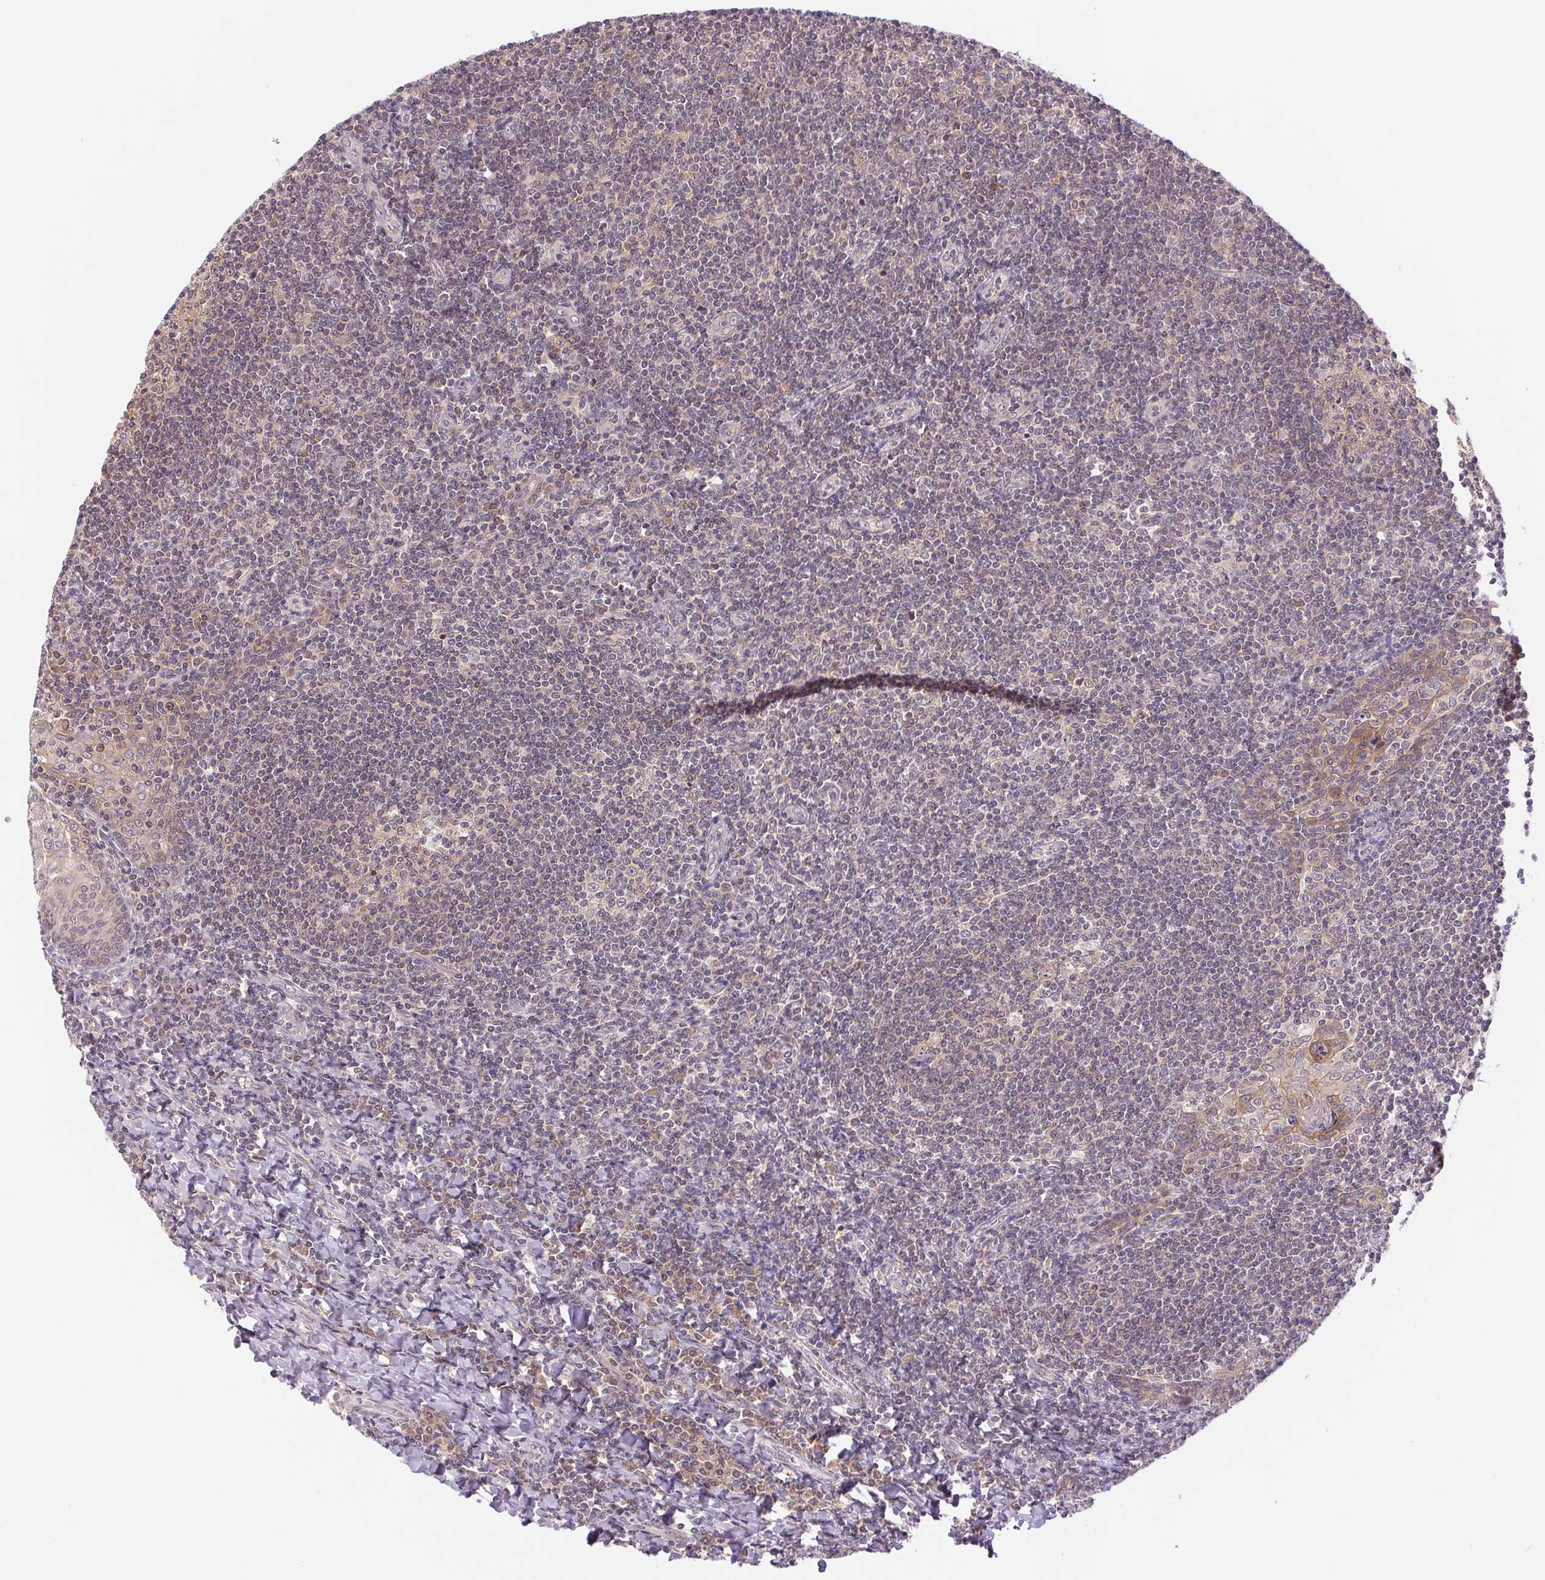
{"staining": {"intensity": "moderate", "quantity": ">75%", "location": "cytoplasmic/membranous"}, "tissue": "tonsil", "cell_type": "Germinal center cells", "image_type": "normal", "snomed": [{"axis": "morphology", "description": "Normal tissue, NOS"}, {"axis": "morphology", "description": "Inflammation, NOS"}, {"axis": "topography", "description": "Tonsil"}], "caption": "IHC (DAB) staining of unremarkable human tonsil displays moderate cytoplasmic/membranous protein staining in about >75% of germinal center cells.", "gene": "BNIP5", "patient": {"sex": "female", "age": 31}}